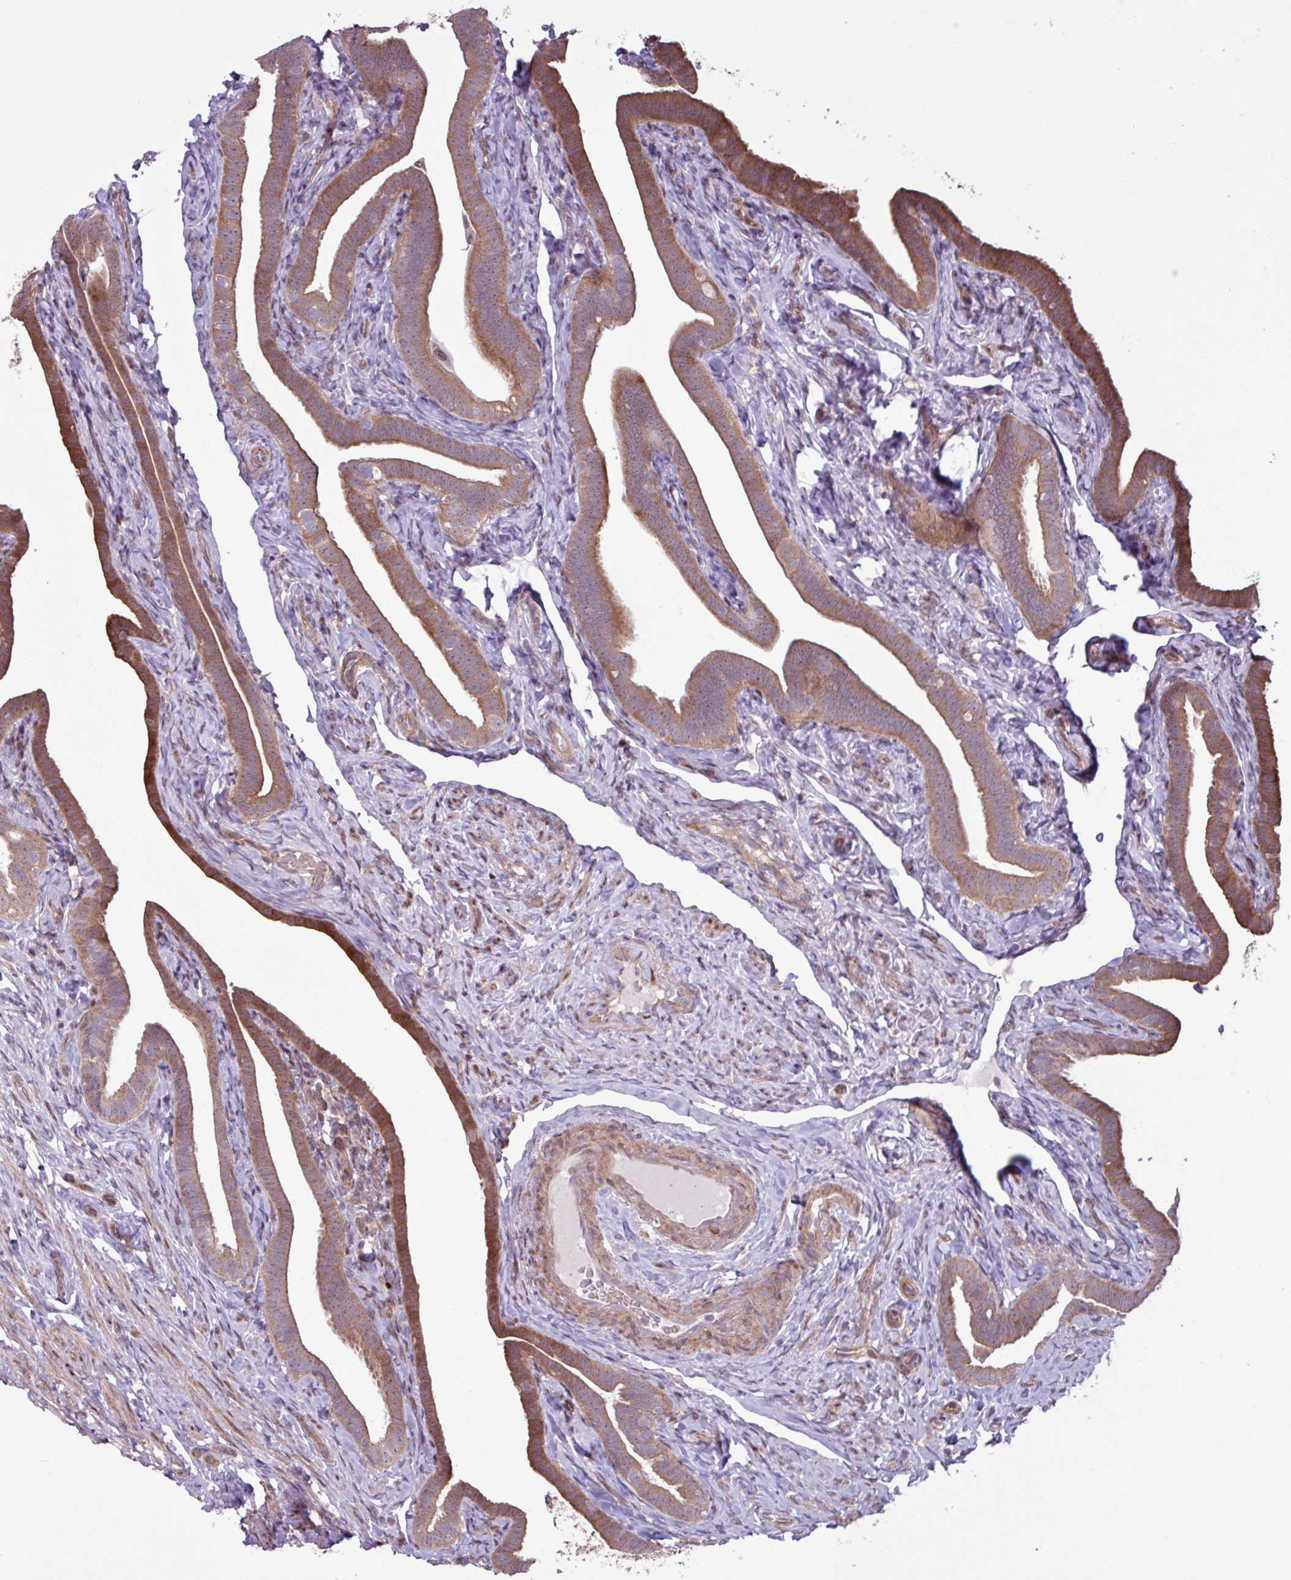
{"staining": {"intensity": "moderate", "quantity": ">75%", "location": "cytoplasmic/membranous"}, "tissue": "fallopian tube", "cell_type": "Glandular cells", "image_type": "normal", "snomed": [{"axis": "morphology", "description": "Normal tissue, NOS"}, {"axis": "topography", "description": "Fallopian tube"}], "caption": "Human fallopian tube stained with a brown dye exhibits moderate cytoplasmic/membranous positive staining in about >75% of glandular cells.", "gene": "PDPR", "patient": {"sex": "female", "age": 69}}